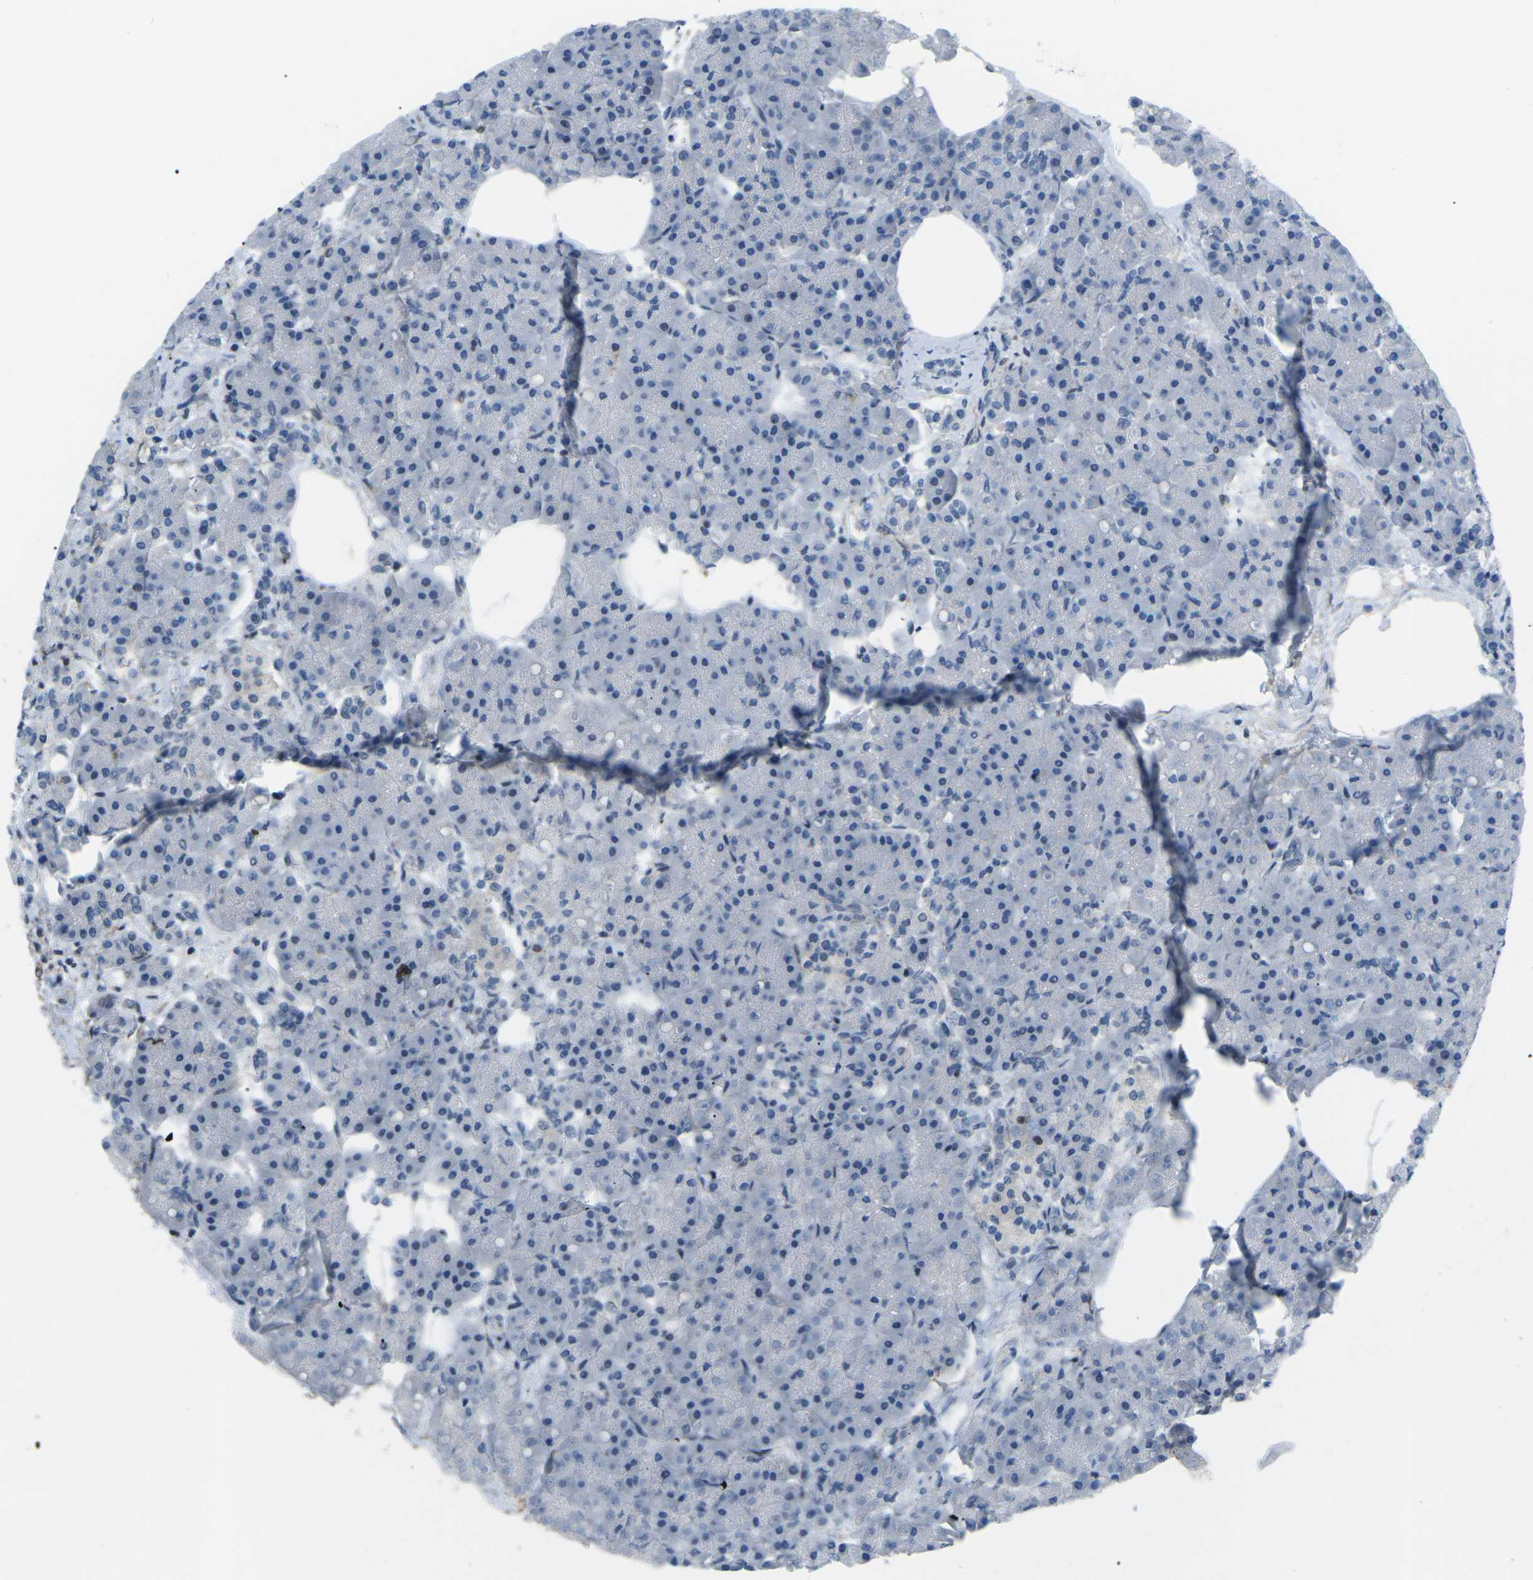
{"staining": {"intensity": "negative", "quantity": "none", "location": "none"}, "tissue": "pancreas", "cell_type": "Exocrine glandular cells", "image_type": "normal", "snomed": [{"axis": "morphology", "description": "Normal tissue, NOS"}, {"axis": "topography", "description": "Pancreas"}], "caption": "The immunohistochemistry (IHC) histopathology image has no significant positivity in exocrine glandular cells of pancreas.", "gene": "MBNL1", "patient": {"sex": "female", "age": 70}}